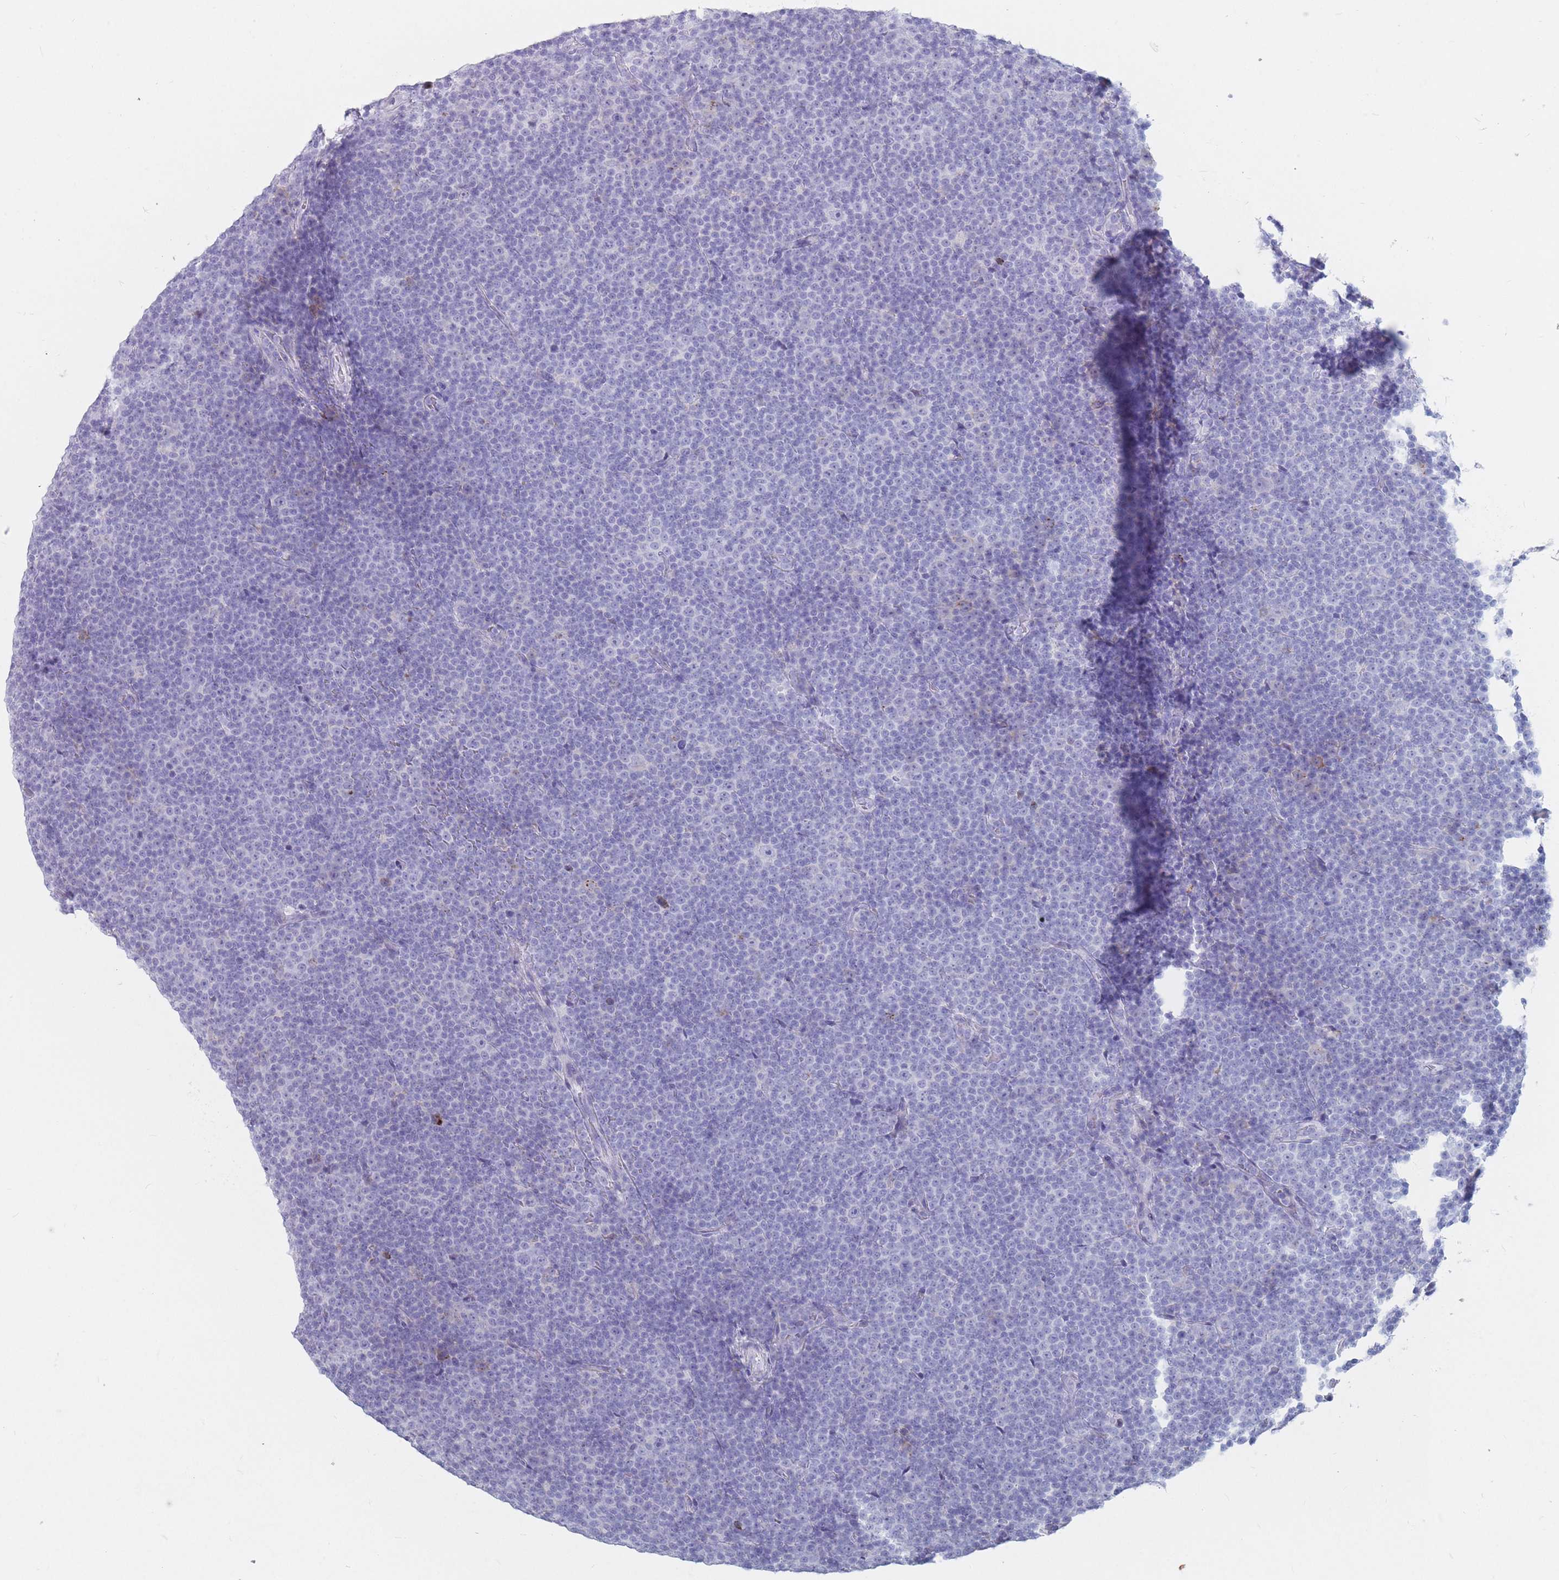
{"staining": {"intensity": "negative", "quantity": "none", "location": "none"}, "tissue": "lymphoma", "cell_type": "Tumor cells", "image_type": "cancer", "snomed": [{"axis": "morphology", "description": "Malignant lymphoma, non-Hodgkin's type, Low grade"}, {"axis": "topography", "description": "Lymph node"}], "caption": "A high-resolution photomicrograph shows IHC staining of lymphoma, which displays no significant staining in tumor cells. Brightfield microscopy of IHC stained with DAB (brown) and hematoxylin (blue), captured at high magnification.", "gene": "ST3GAL5", "patient": {"sex": "female", "age": 67}}